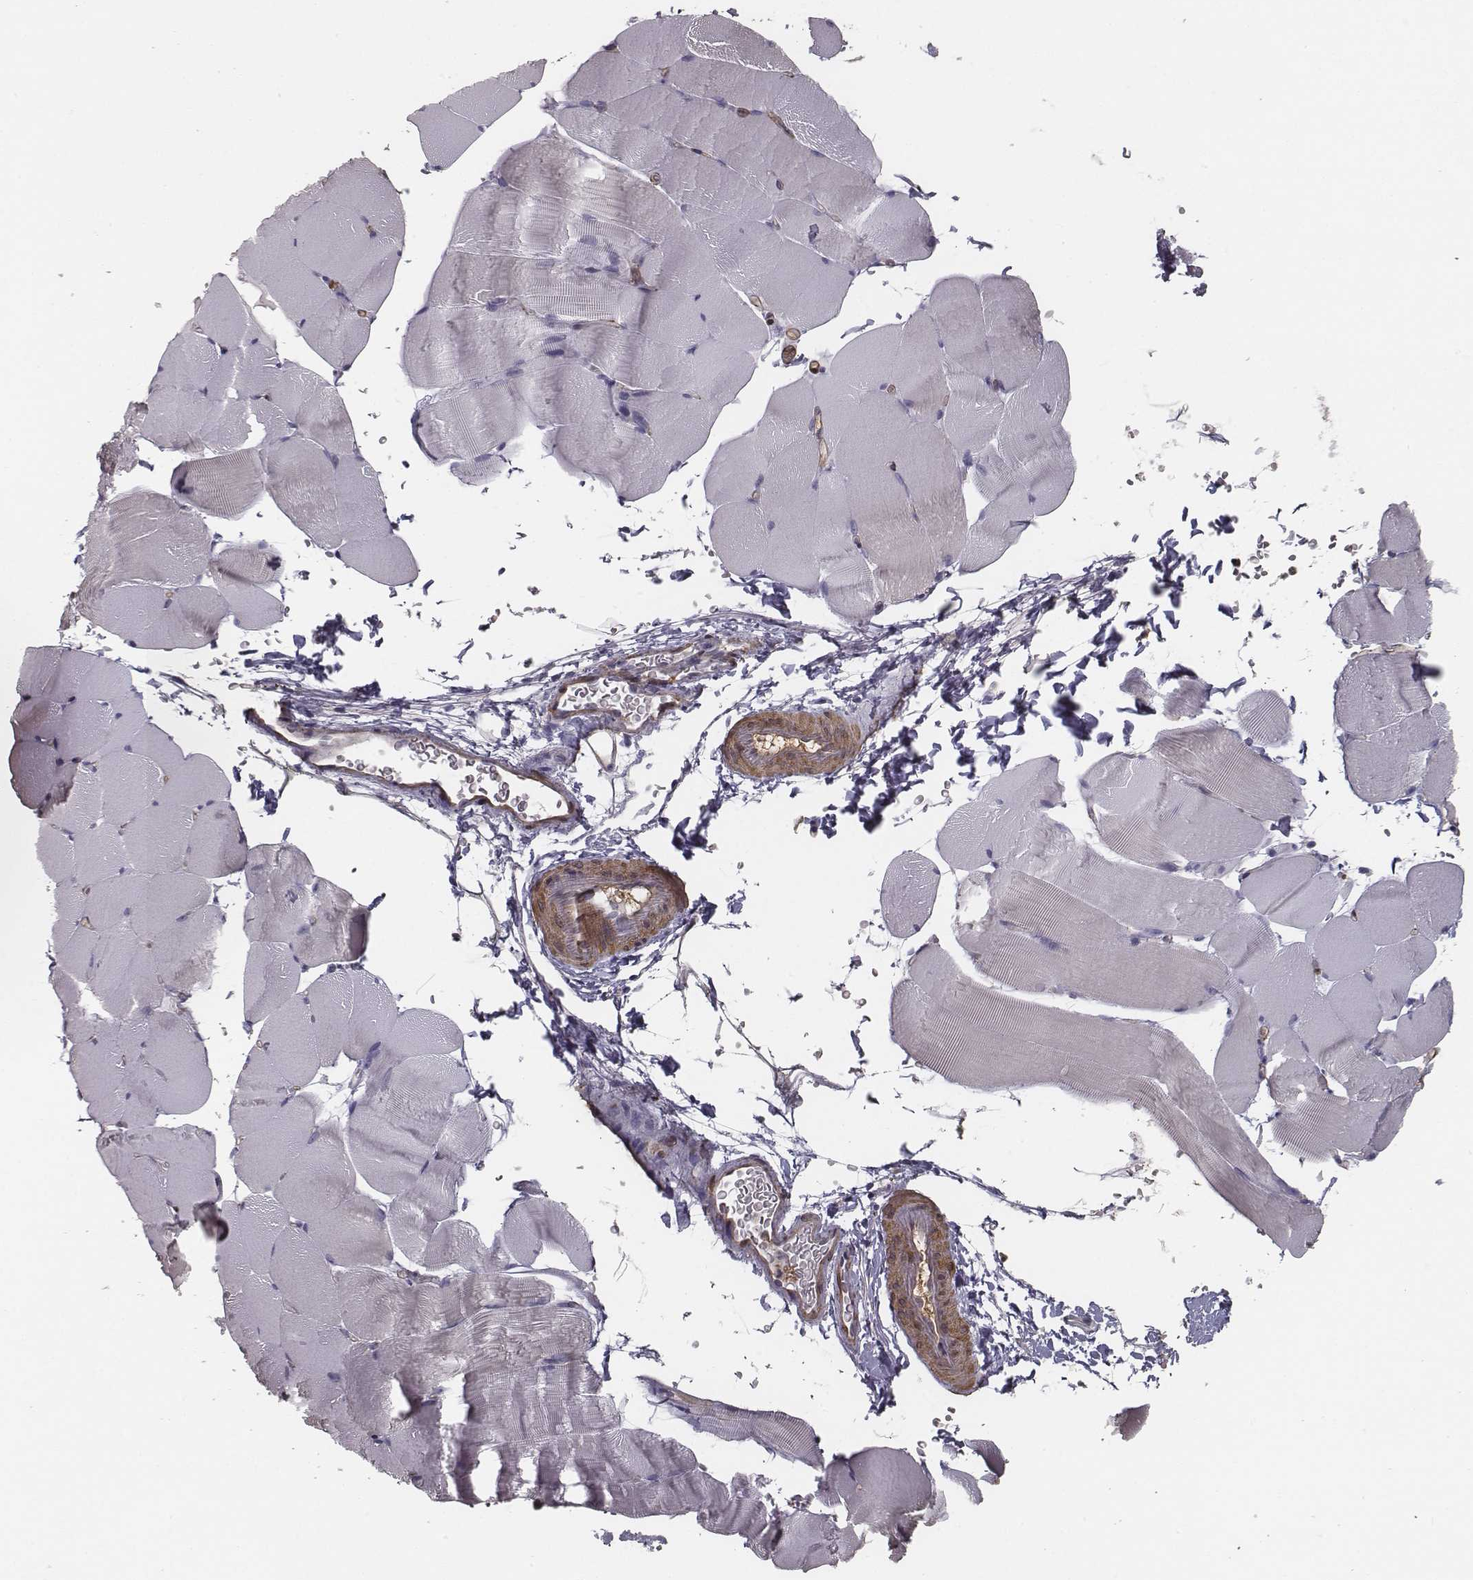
{"staining": {"intensity": "negative", "quantity": "none", "location": "none"}, "tissue": "skeletal muscle", "cell_type": "Myocytes", "image_type": "normal", "snomed": [{"axis": "morphology", "description": "Normal tissue, NOS"}, {"axis": "topography", "description": "Skeletal muscle"}], "caption": "An immunohistochemistry (IHC) photomicrograph of benign skeletal muscle is shown. There is no staining in myocytes of skeletal muscle.", "gene": "ISYNA1", "patient": {"sex": "female", "age": 37}}